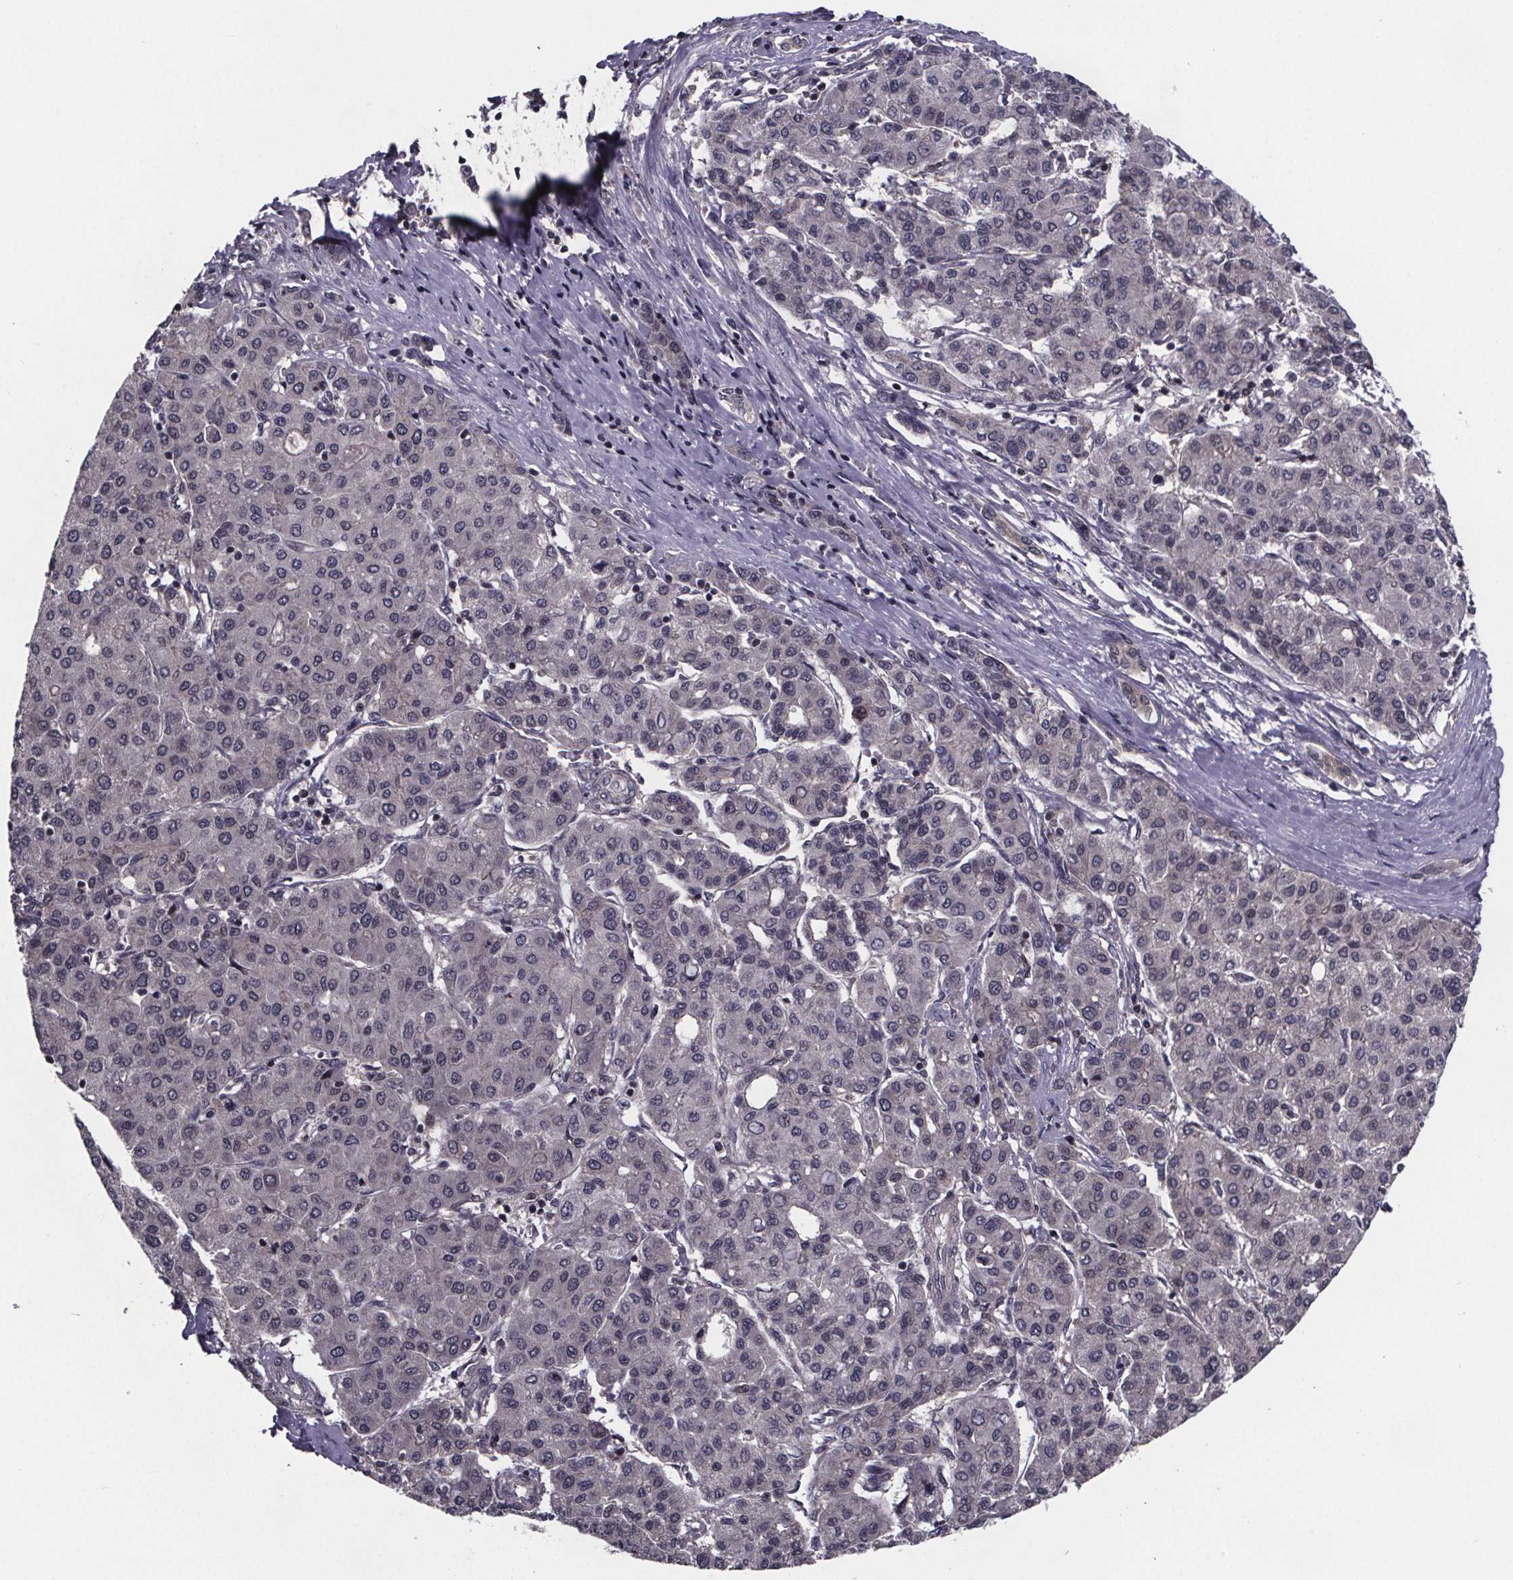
{"staining": {"intensity": "negative", "quantity": "none", "location": "none"}, "tissue": "liver cancer", "cell_type": "Tumor cells", "image_type": "cancer", "snomed": [{"axis": "morphology", "description": "Carcinoma, Hepatocellular, NOS"}, {"axis": "topography", "description": "Liver"}], "caption": "Tumor cells show no significant positivity in liver cancer (hepatocellular carcinoma). The staining is performed using DAB (3,3'-diaminobenzidine) brown chromogen with nuclei counter-stained in using hematoxylin.", "gene": "FN3KRP", "patient": {"sex": "male", "age": 65}}